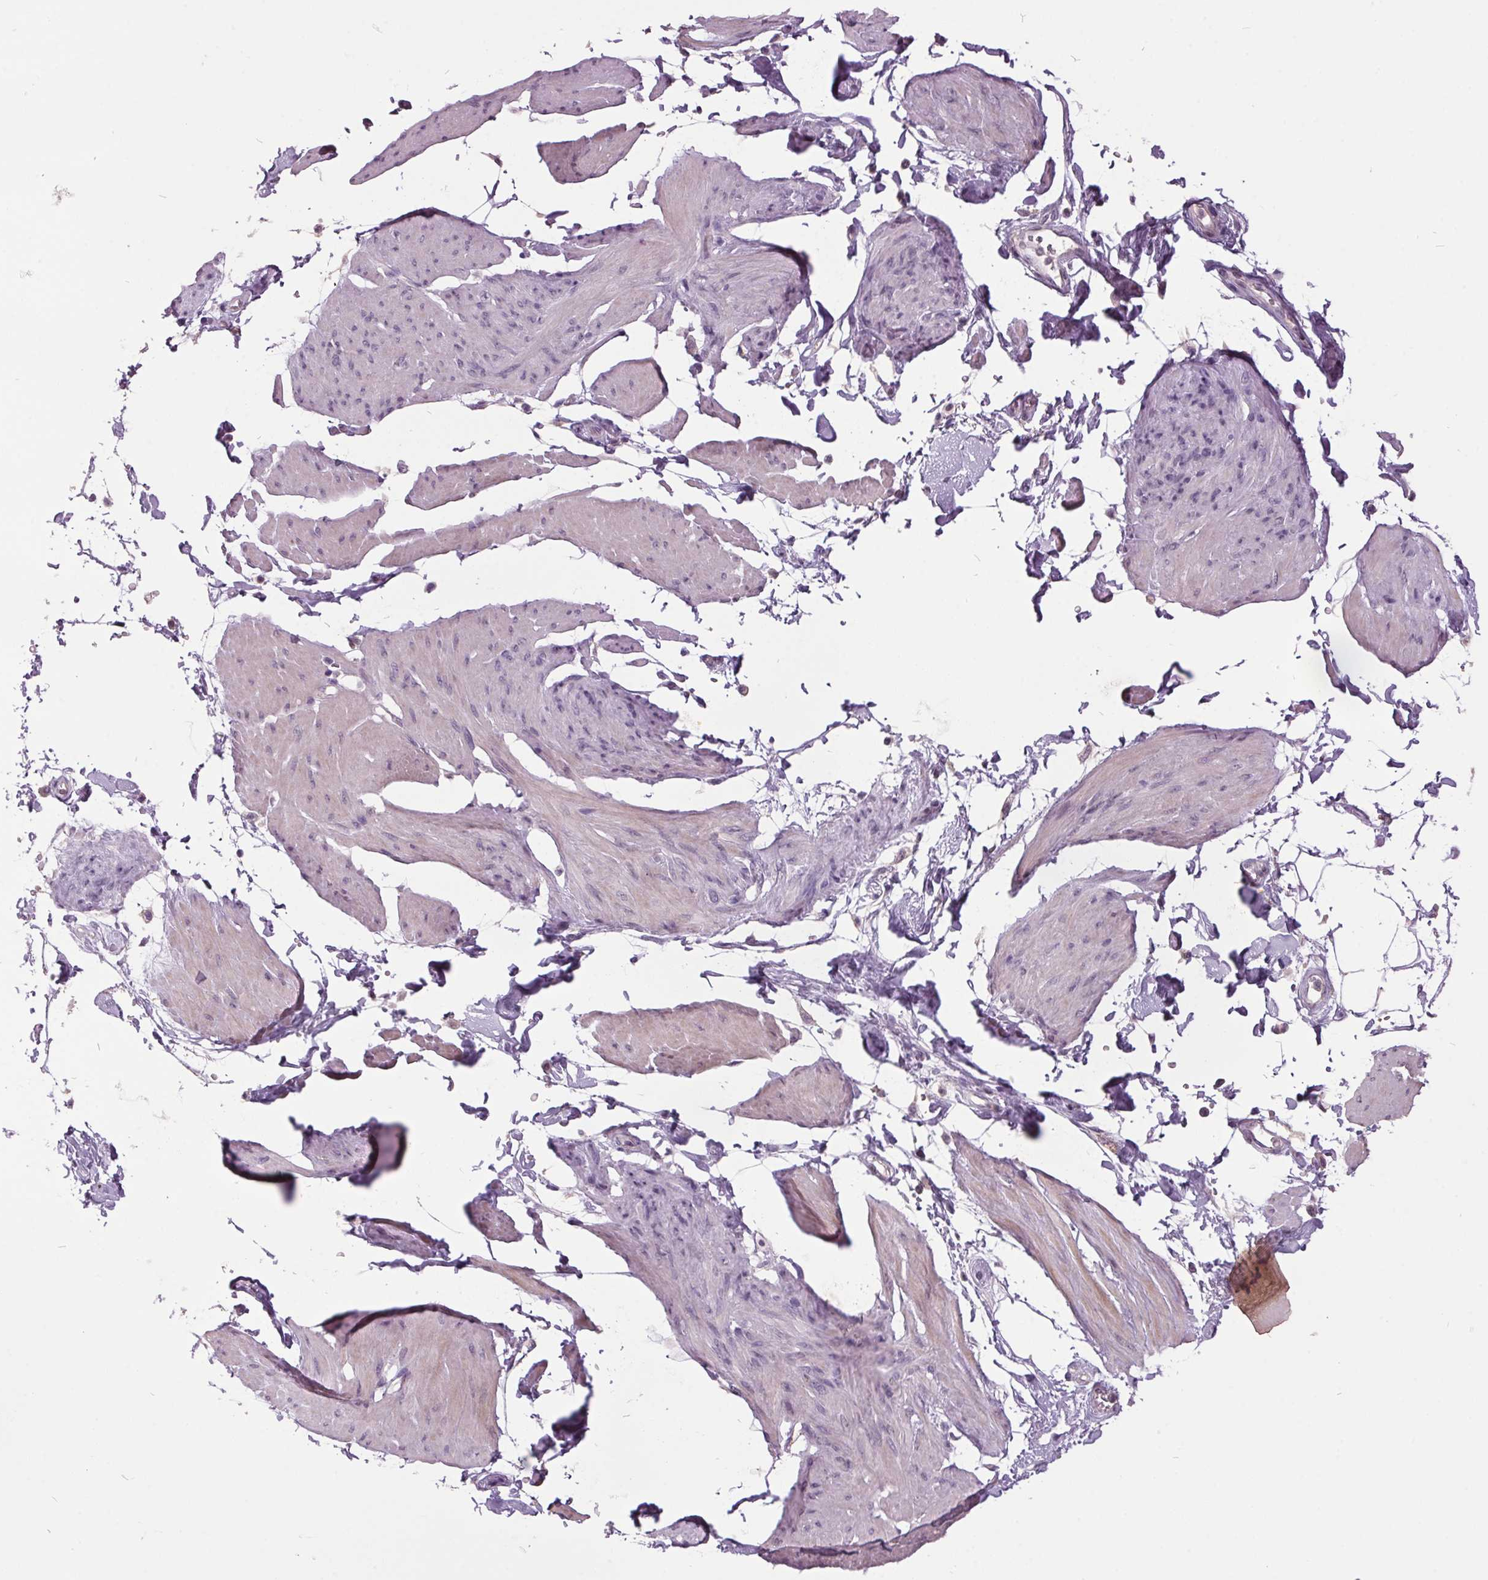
{"staining": {"intensity": "weak", "quantity": "<25%", "location": "cytoplasmic/membranous"}, "tissue": "smooth muscle", "cell_type": "Smooth muscle cells", "image_type": "normal", "snomed": [{"axis": "morphology", "description": "Normal tissue, NOS"}, {"axis": "topography", "description": "Adipose tissue"}, {"axis": "topography", "description": "Smooth muscle"}, {"axis": "topography", "description": "Peripheral nerve tissue"}], "caption": "An immunohistochemistry (IHC) photomicrograph of normal smooth muscle is shown. There is no staining in smooth muscle cells of smooth muscle.", "gene": "C2orf16", "patient": {"sex": "male", "age": 83}}